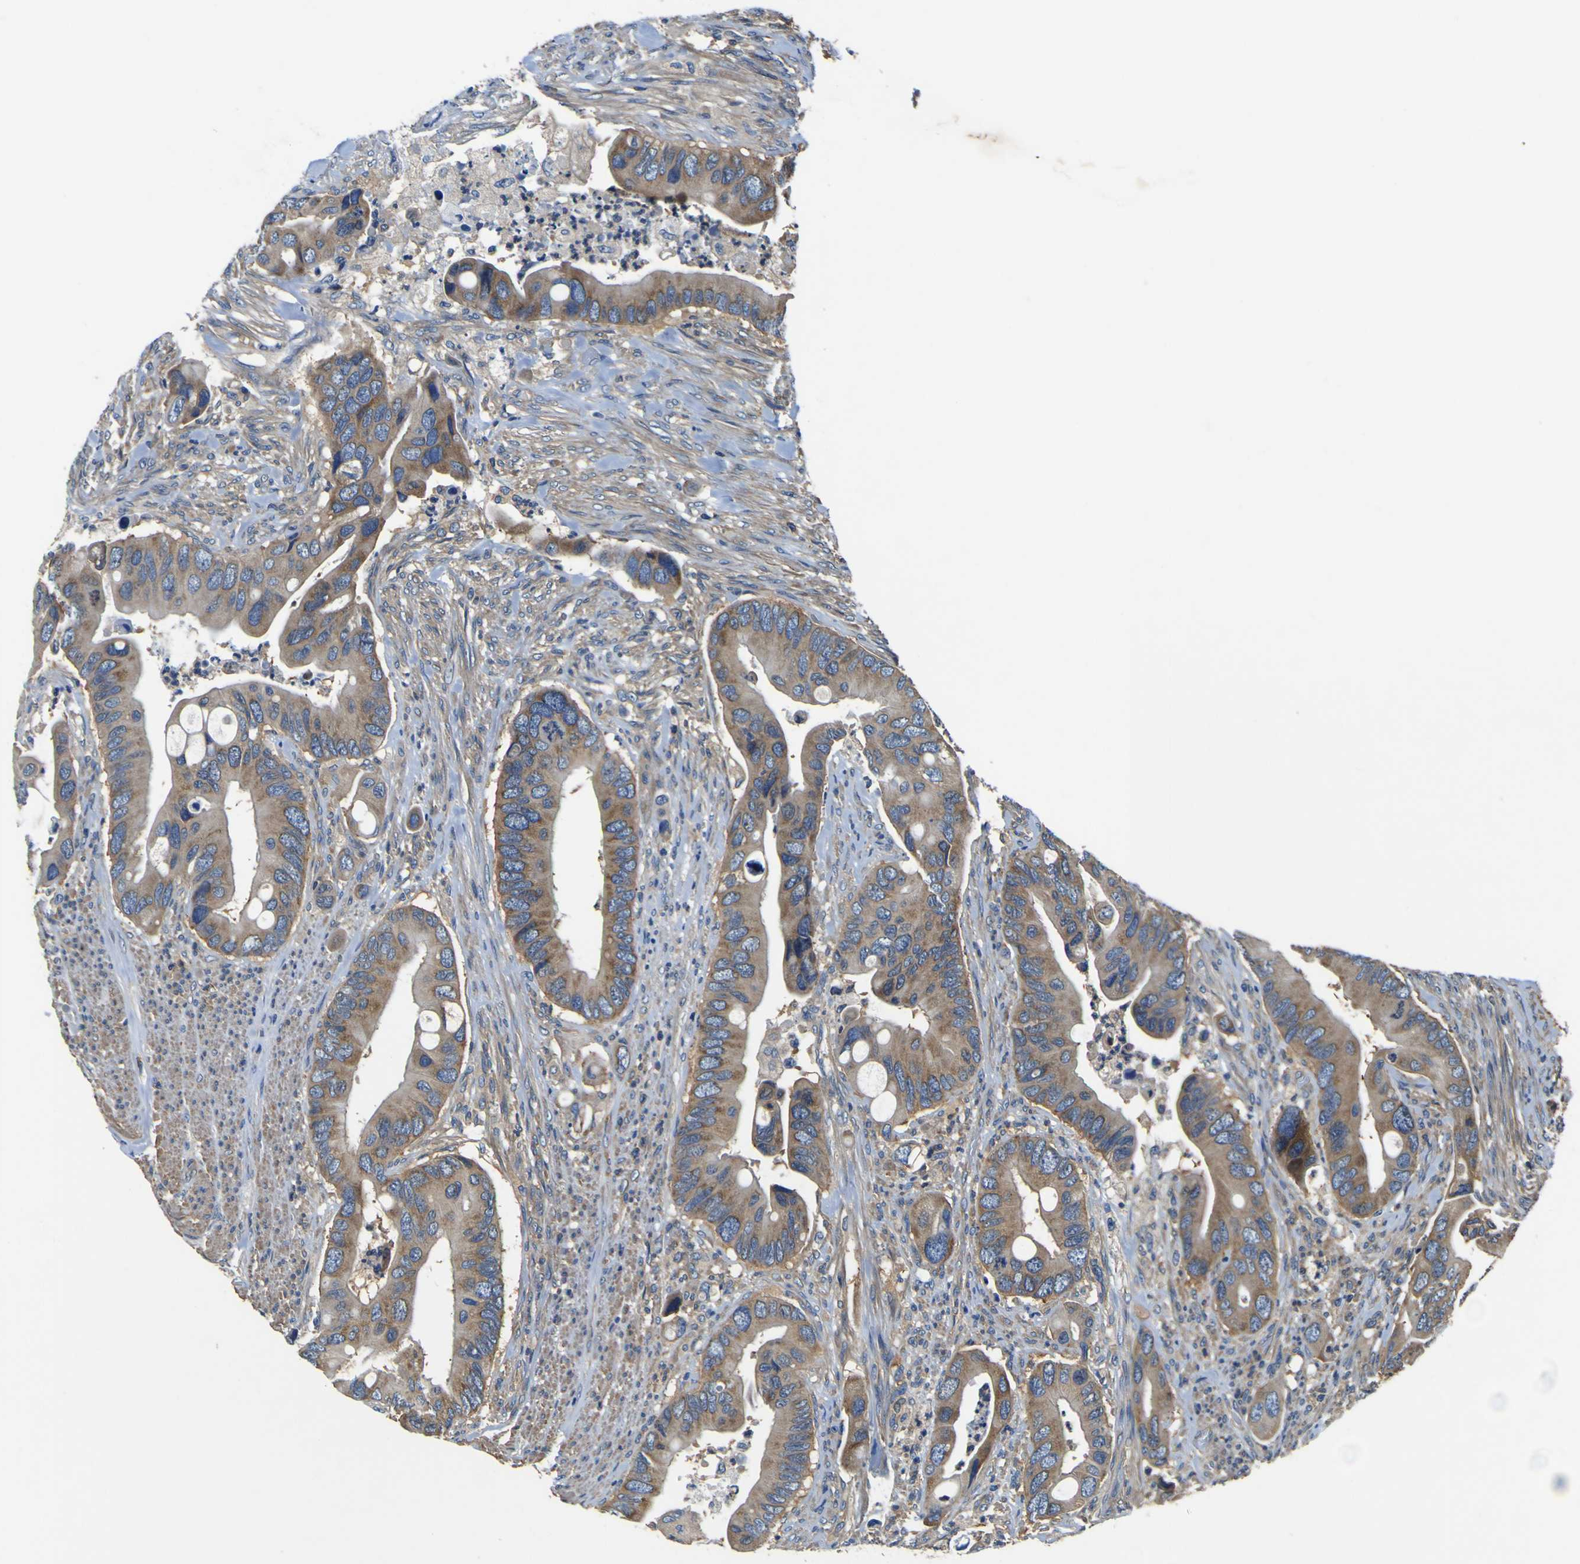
{"staining": {"intensity": "weak", "quantity": ">75%", "location": "cytoplasmic/membranous"}, "tissue": "colorectal cancer", "cell_type": "Tumor cells", "image_type": "cancer", "snomed": [{"axis": "morphology", "description": "Adenocarcinoma, NOS"}, {"axis": "topography", "description": "Rectum"}], "caption": "Immunohistochemical staining of human colorectal adenocarcinoma shows low levels of weak cytoplasmic/membranous protein positivity in approximately >75% of tumor cells.", "gene": "CNR2", "patient": {"sex": "female", "age": 57}}